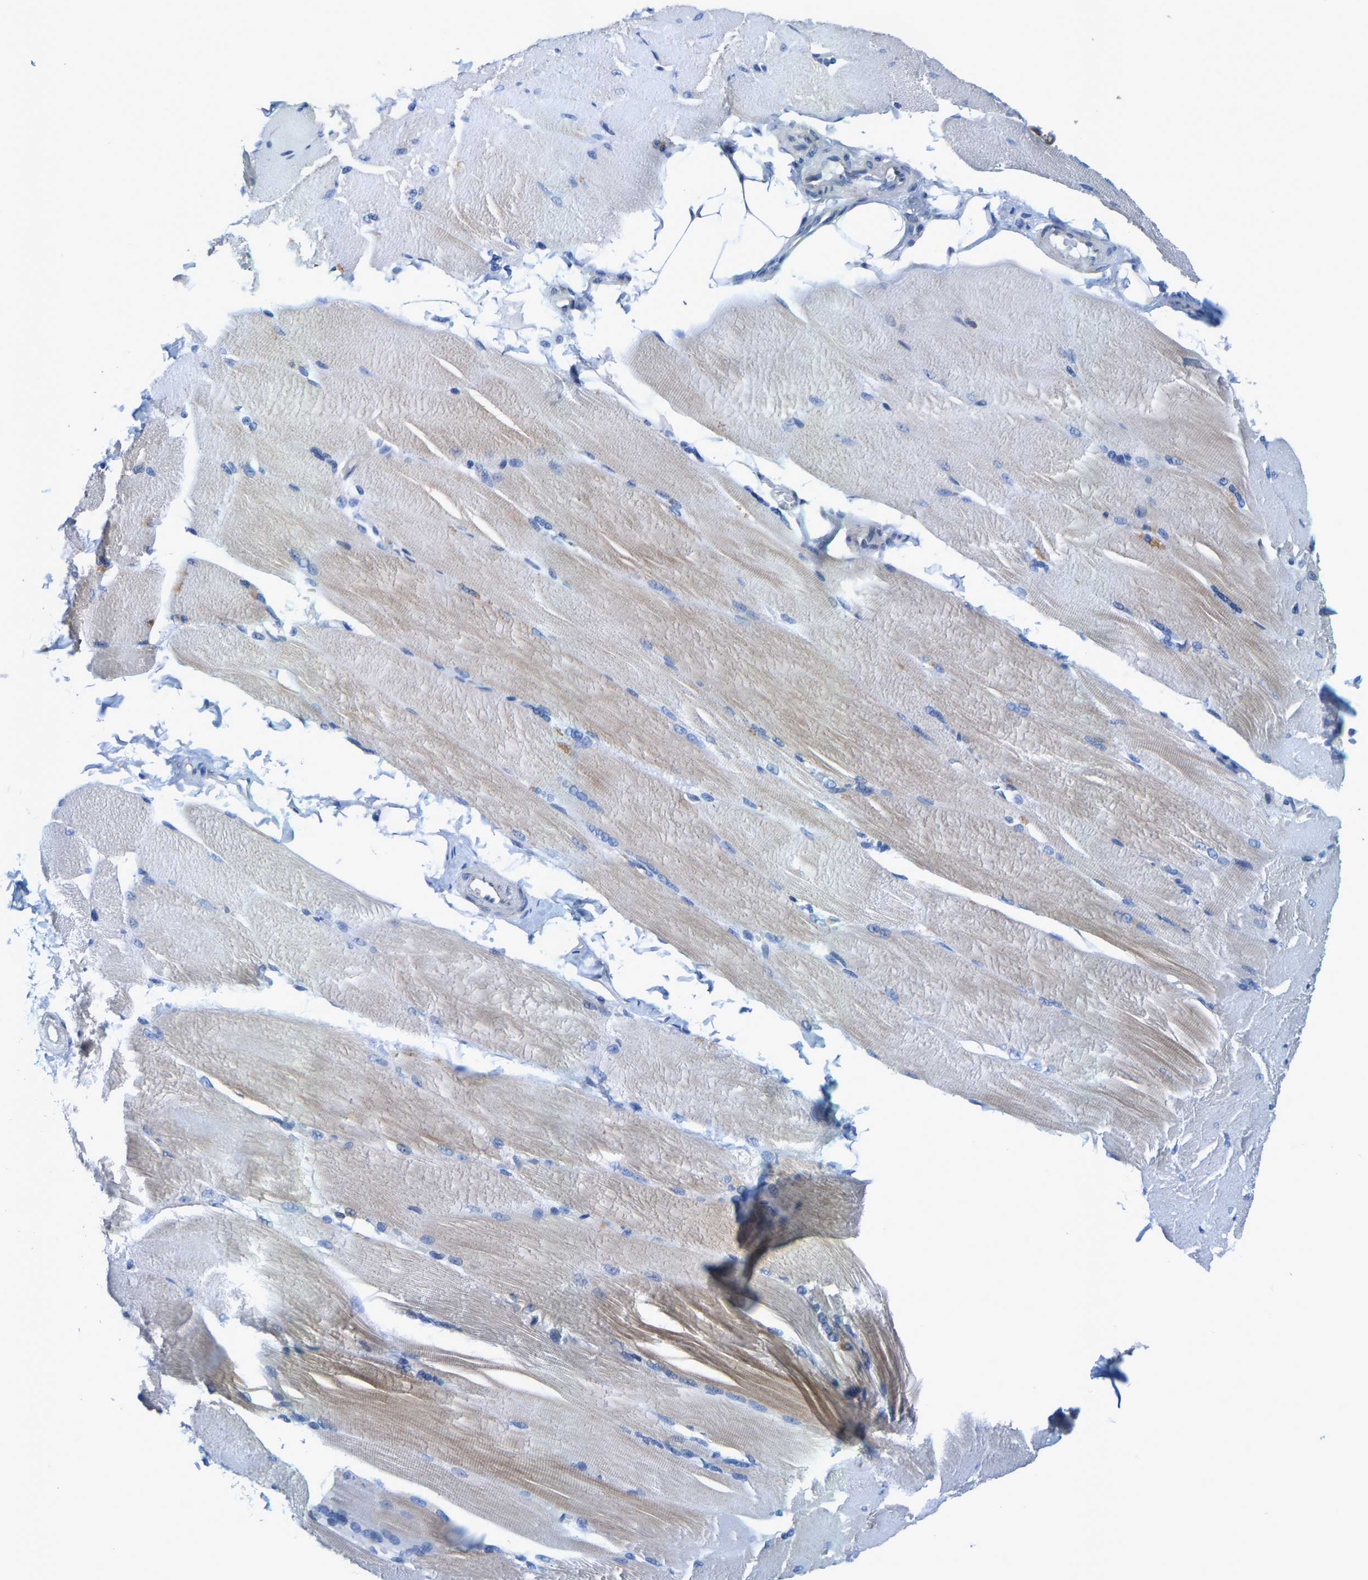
{"staining": {"intensity": "weak", "quantity": "<25%", "location": "cytoplasmic/membranous"}, "tissue": "skeletal muscle", "cell_type": "Myocytes", "image_type": "normal", "snomed": [{"axis": "morphology", "description": "Normal tissue, NOS"}, {"axis": "topography", "description": "Skin"}, {"axis": "topography", "description": "Skeletal muscle"}], "caption": "Micrograph shows no significant protein positivity in myocytes of benign skeletal muscle.", "gene": "DSCAM", "patient": {"sex": "male", "age": 83}}